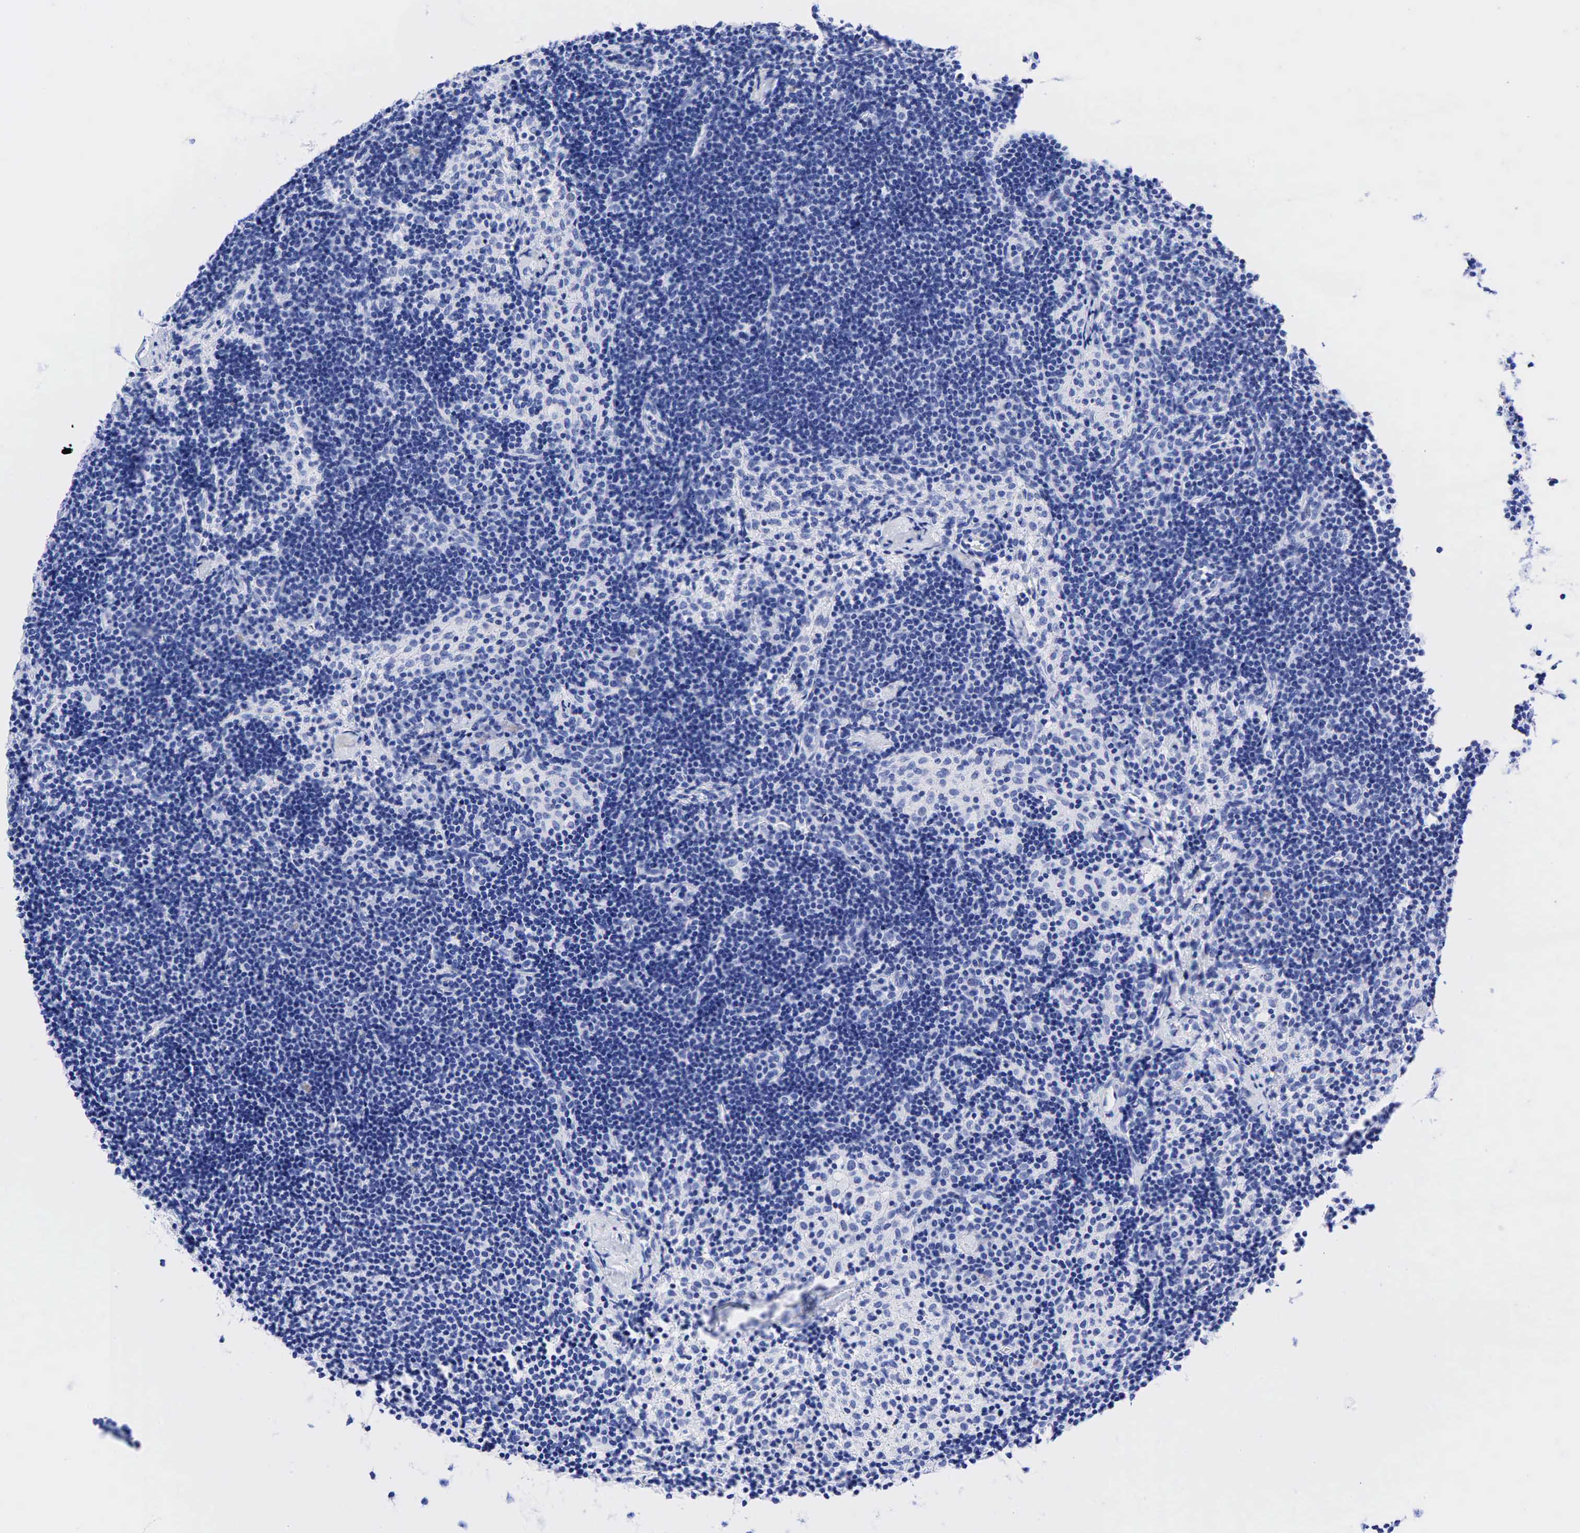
{"staining": {"intensity": "negative", "quantity": "none", "location": "none"}, "tissue": "lymph node", "cell_type": "Germinal center cells", "image_type": "normal", "snomed": [{"axis": "morphology", "description": "Normal tissue, NOS"}, {"axis": "topography", "description": "Lymph node"}], "caption": "This photomicrograph is of unremarkable lymph node stained with IHC to label a protein in brown with the nuclei are counter-stained blue. There is no expression in germinal center cells.", "gene": "CHGA", "patient": {"sex": "female", "age": 35}}